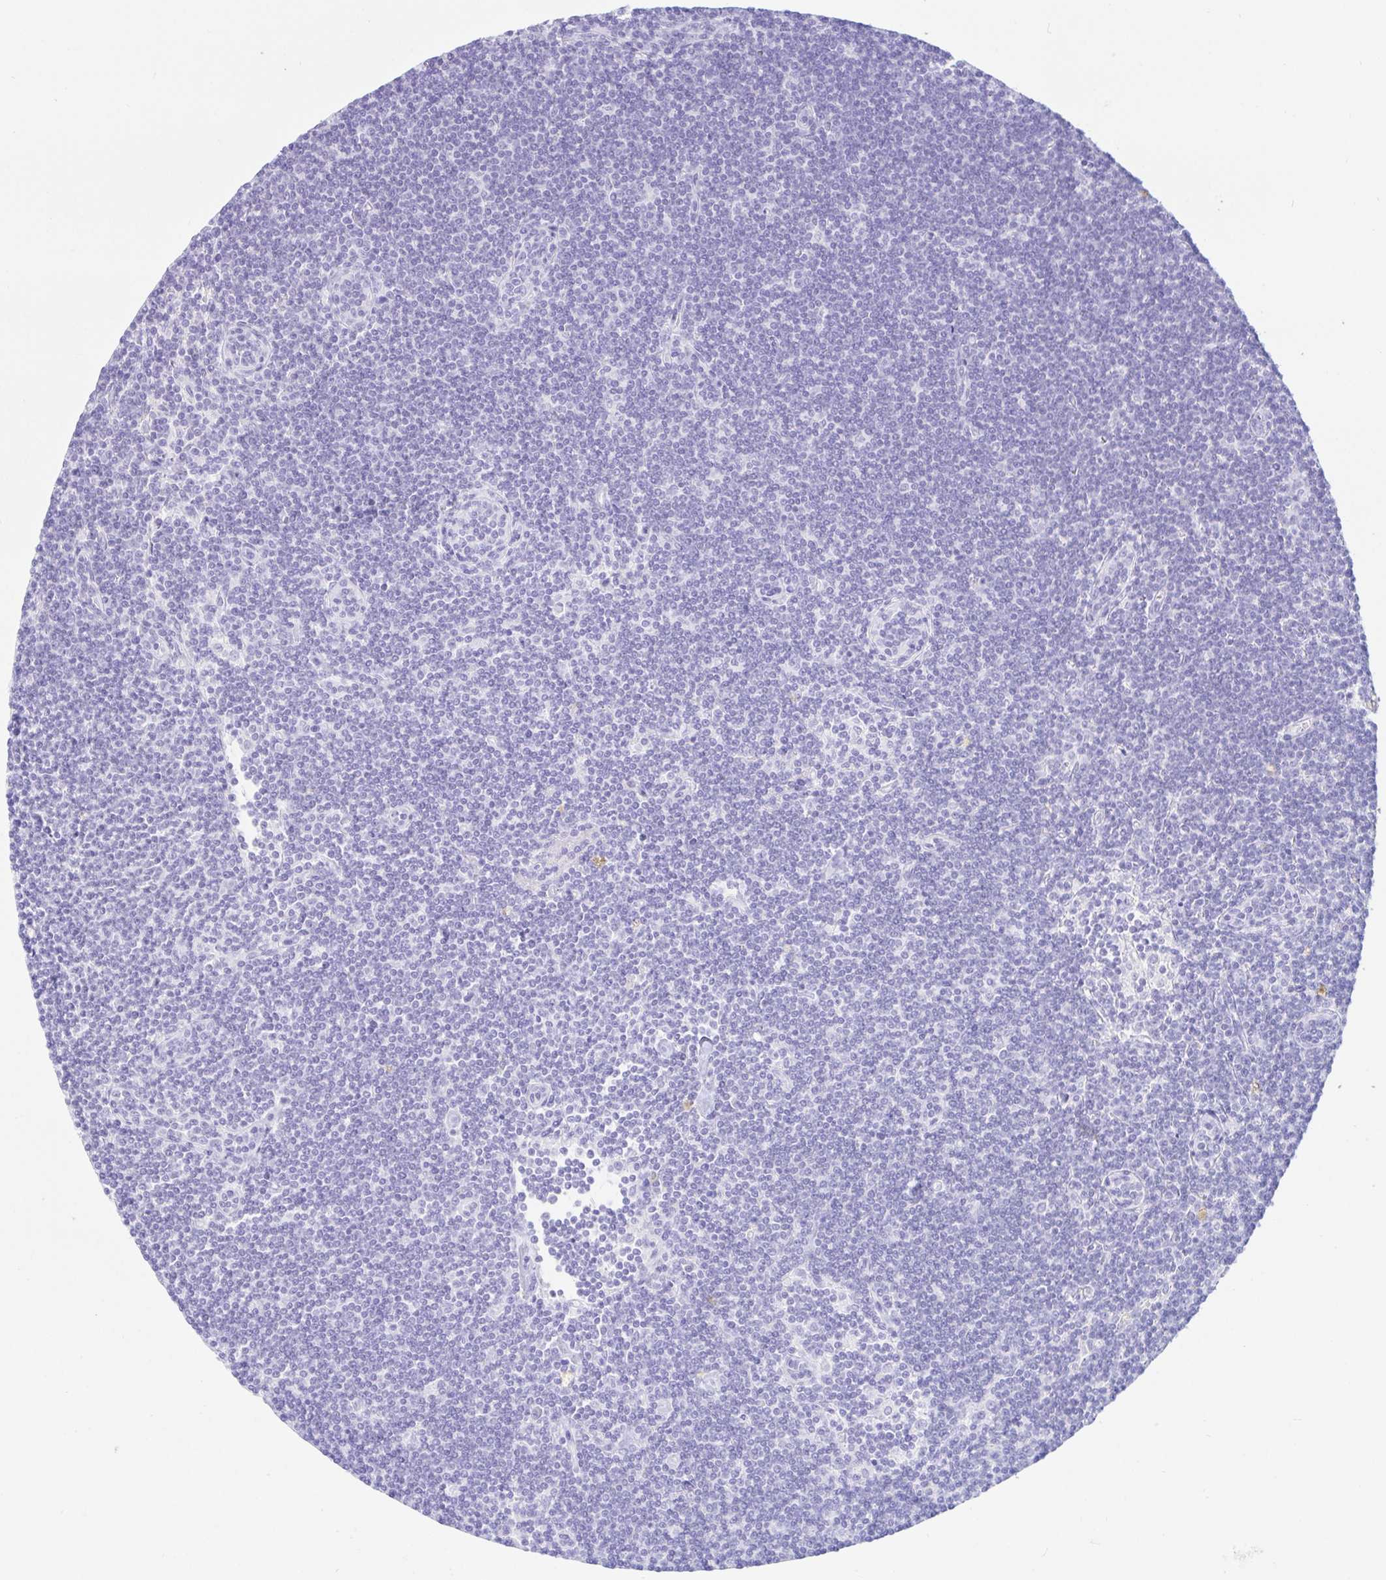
{"staining": {"intensity": "negative", "quantity": "none", "location": "none"}, "tissue": "lymphoma", "cell_type": "Tumor cells", "image_type": "cancer", "snomed": [{"axis": "morphology", "description": "Malignant lymphoma, non-Hodgkin's type, Low grade"}, {"axis": "topography", "description": "Lymph node"}], "caption": "DAB (3,3'-diaminobenzidine) immunohistochemical staining of low-grade malignant lymphoma, non-Hodgkin's type shows no significant staining in tumor cells. Nuclei are stained in blue.", "gene": "PAX8", "patient": {"sex": "female", "age": 73}}